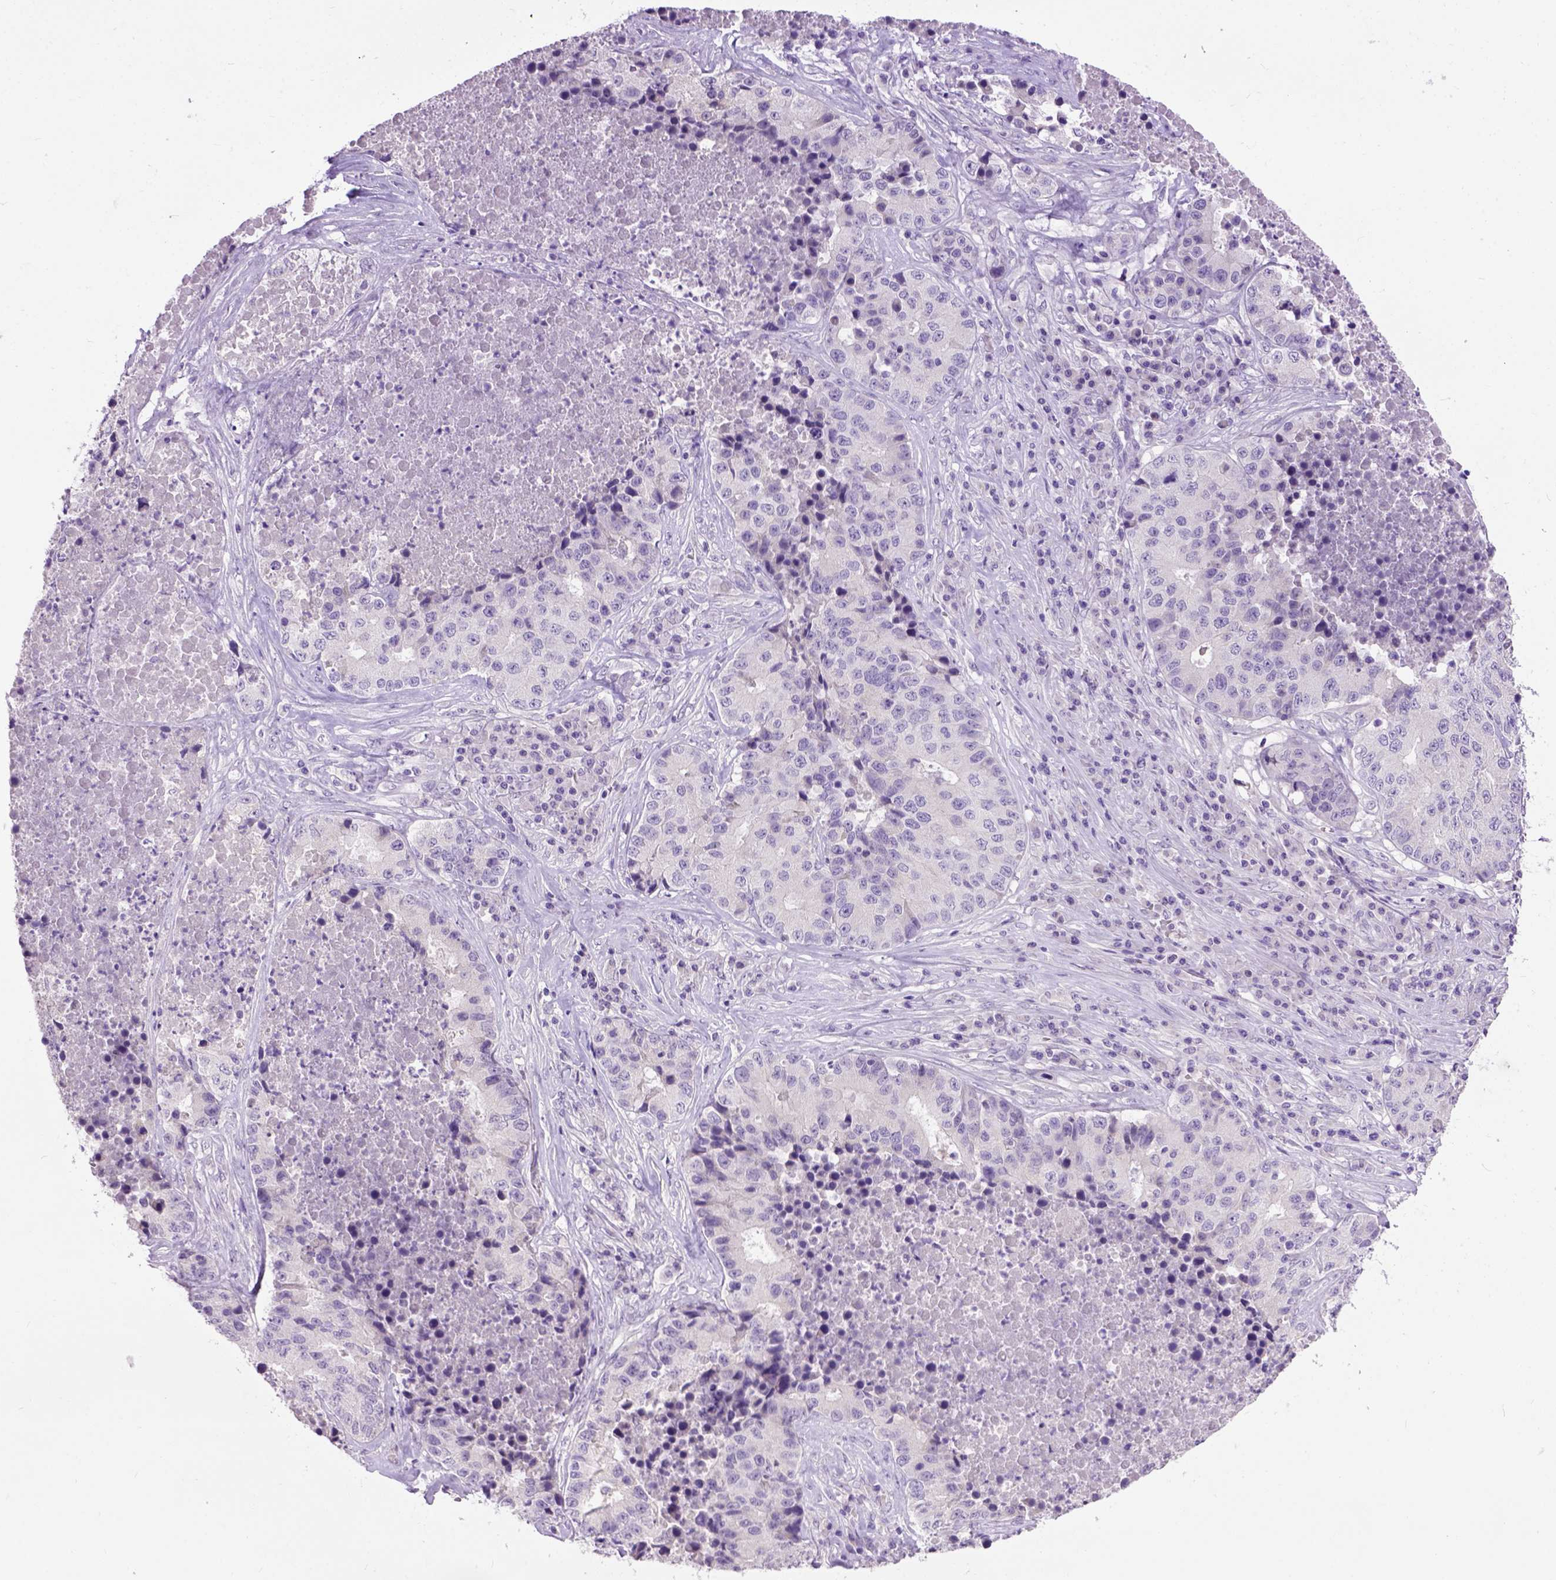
{"staining": {"intensity": "negative", "quantity": "none", "location": "none"}, "tissue": "stomach cancer", "cell_type": "Tumor cells", "image_type": "cancer", "snomed": [{"axis": "morphology", "description": "Adenocarcinoma, NOS"}, {"axis": "topography", "description": "Stomach"}], "caption": "Immunohistochemistry photomicrograph of neoplastic tissue: human stomach cancer (adenocarcinoma) stained with DAB reveals no significant protein staining in tumor cells.", "gene": "MAPT", "patient": {"sex": "male", "age": 71}}